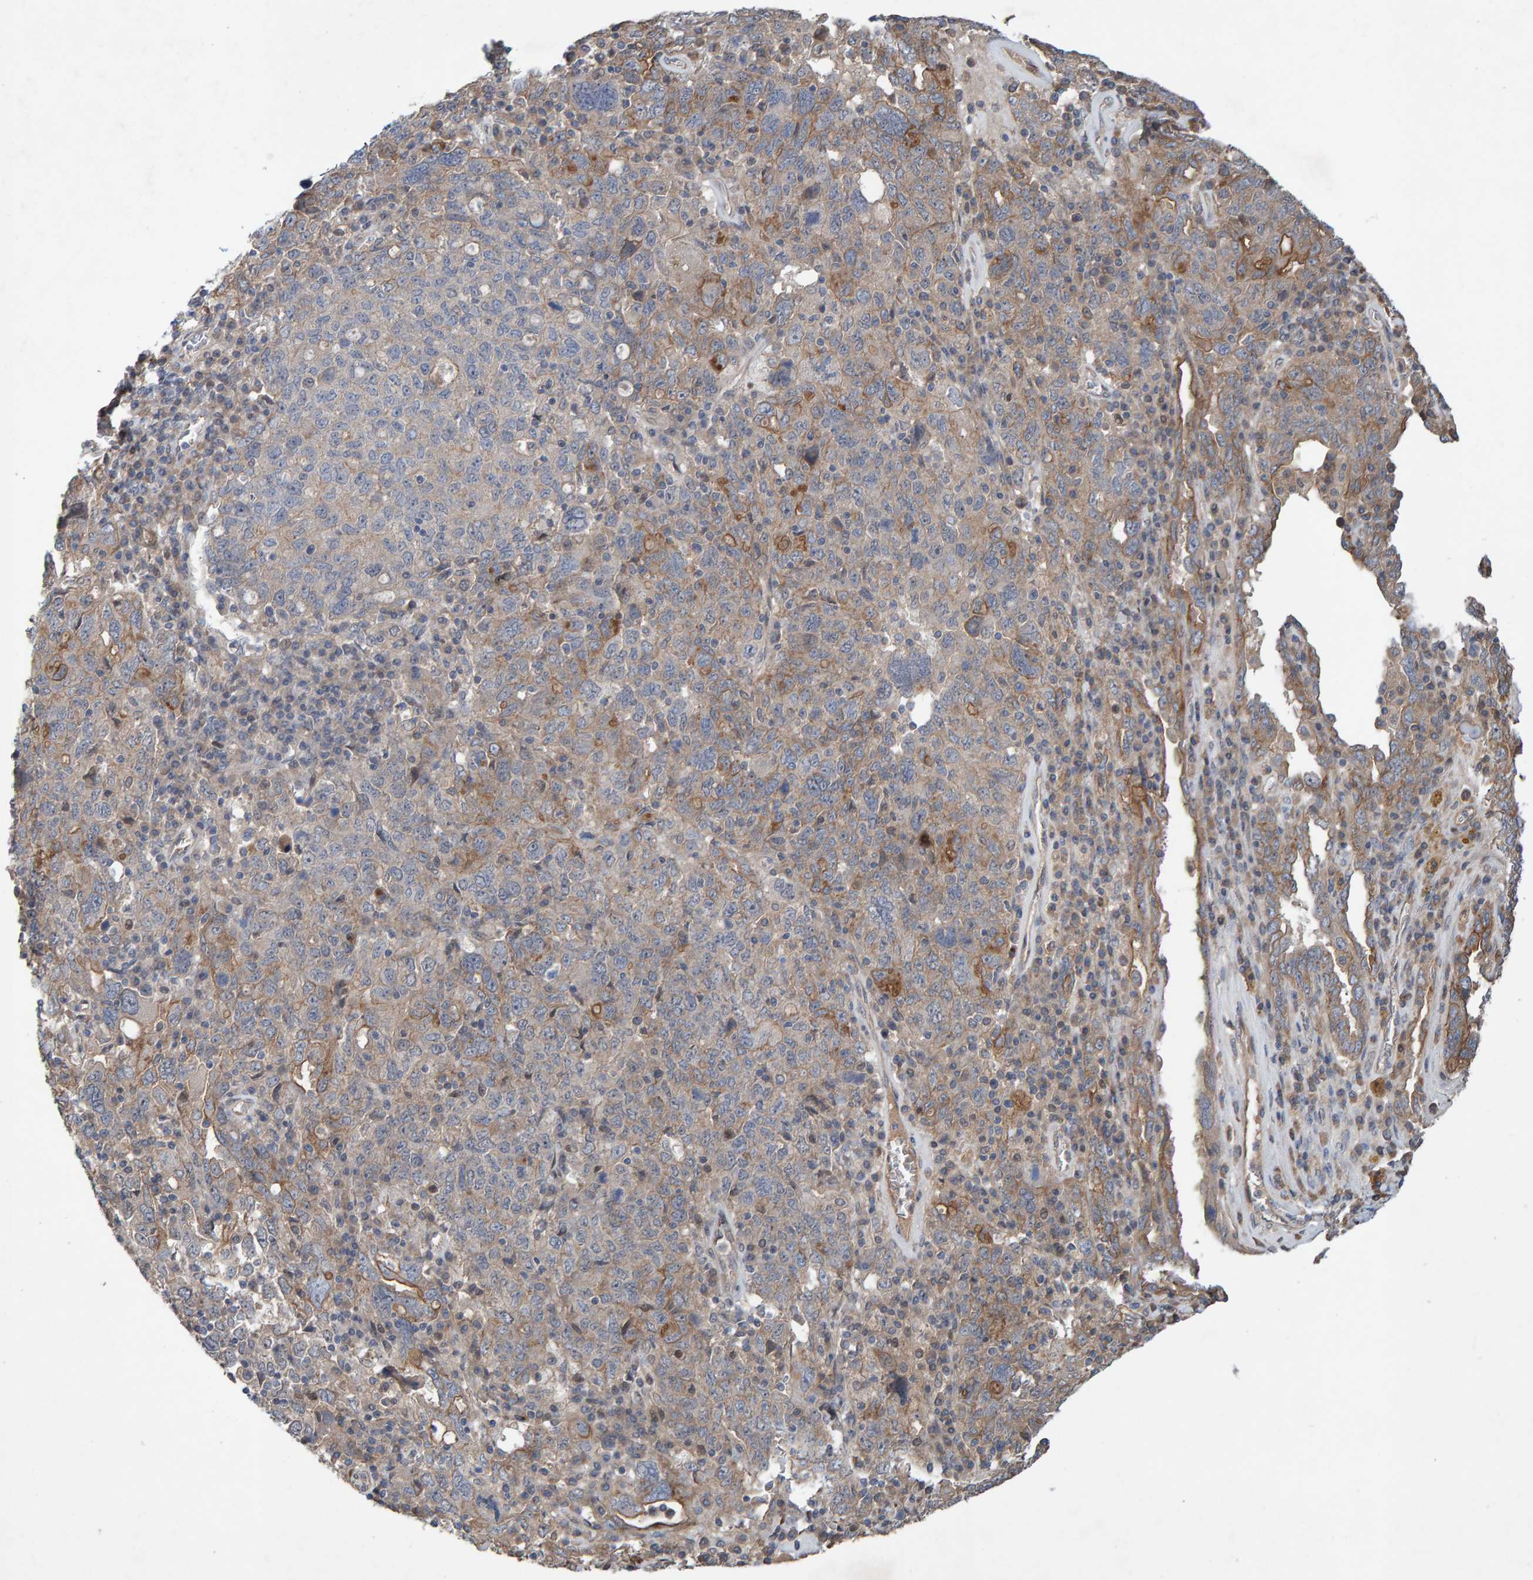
{"staining": {"intensity": "moderate", "quantity": "25%-75%", "location": "cytoplasmic/membranous"}, "tissue": "ovarian cancer", "cell_type": "Tumor cells", "image_type": "cancer", "snomed": [{"axis": "morphology", "description": "Carcinoma, endometroid"}, {"axis": "topography", "description": "Ovary"}], "caption": "This image demonstrates ovarian cancer (endometroid carcinoma) stained with IHC to label a protein in brown. The cytoplasmic/membranous of tumor cells show moderate positivity for the protein. Nuclei are counter-stained blue.", "gene": "LRSAM1", "patient": {"sex": "female", "age": 62}}